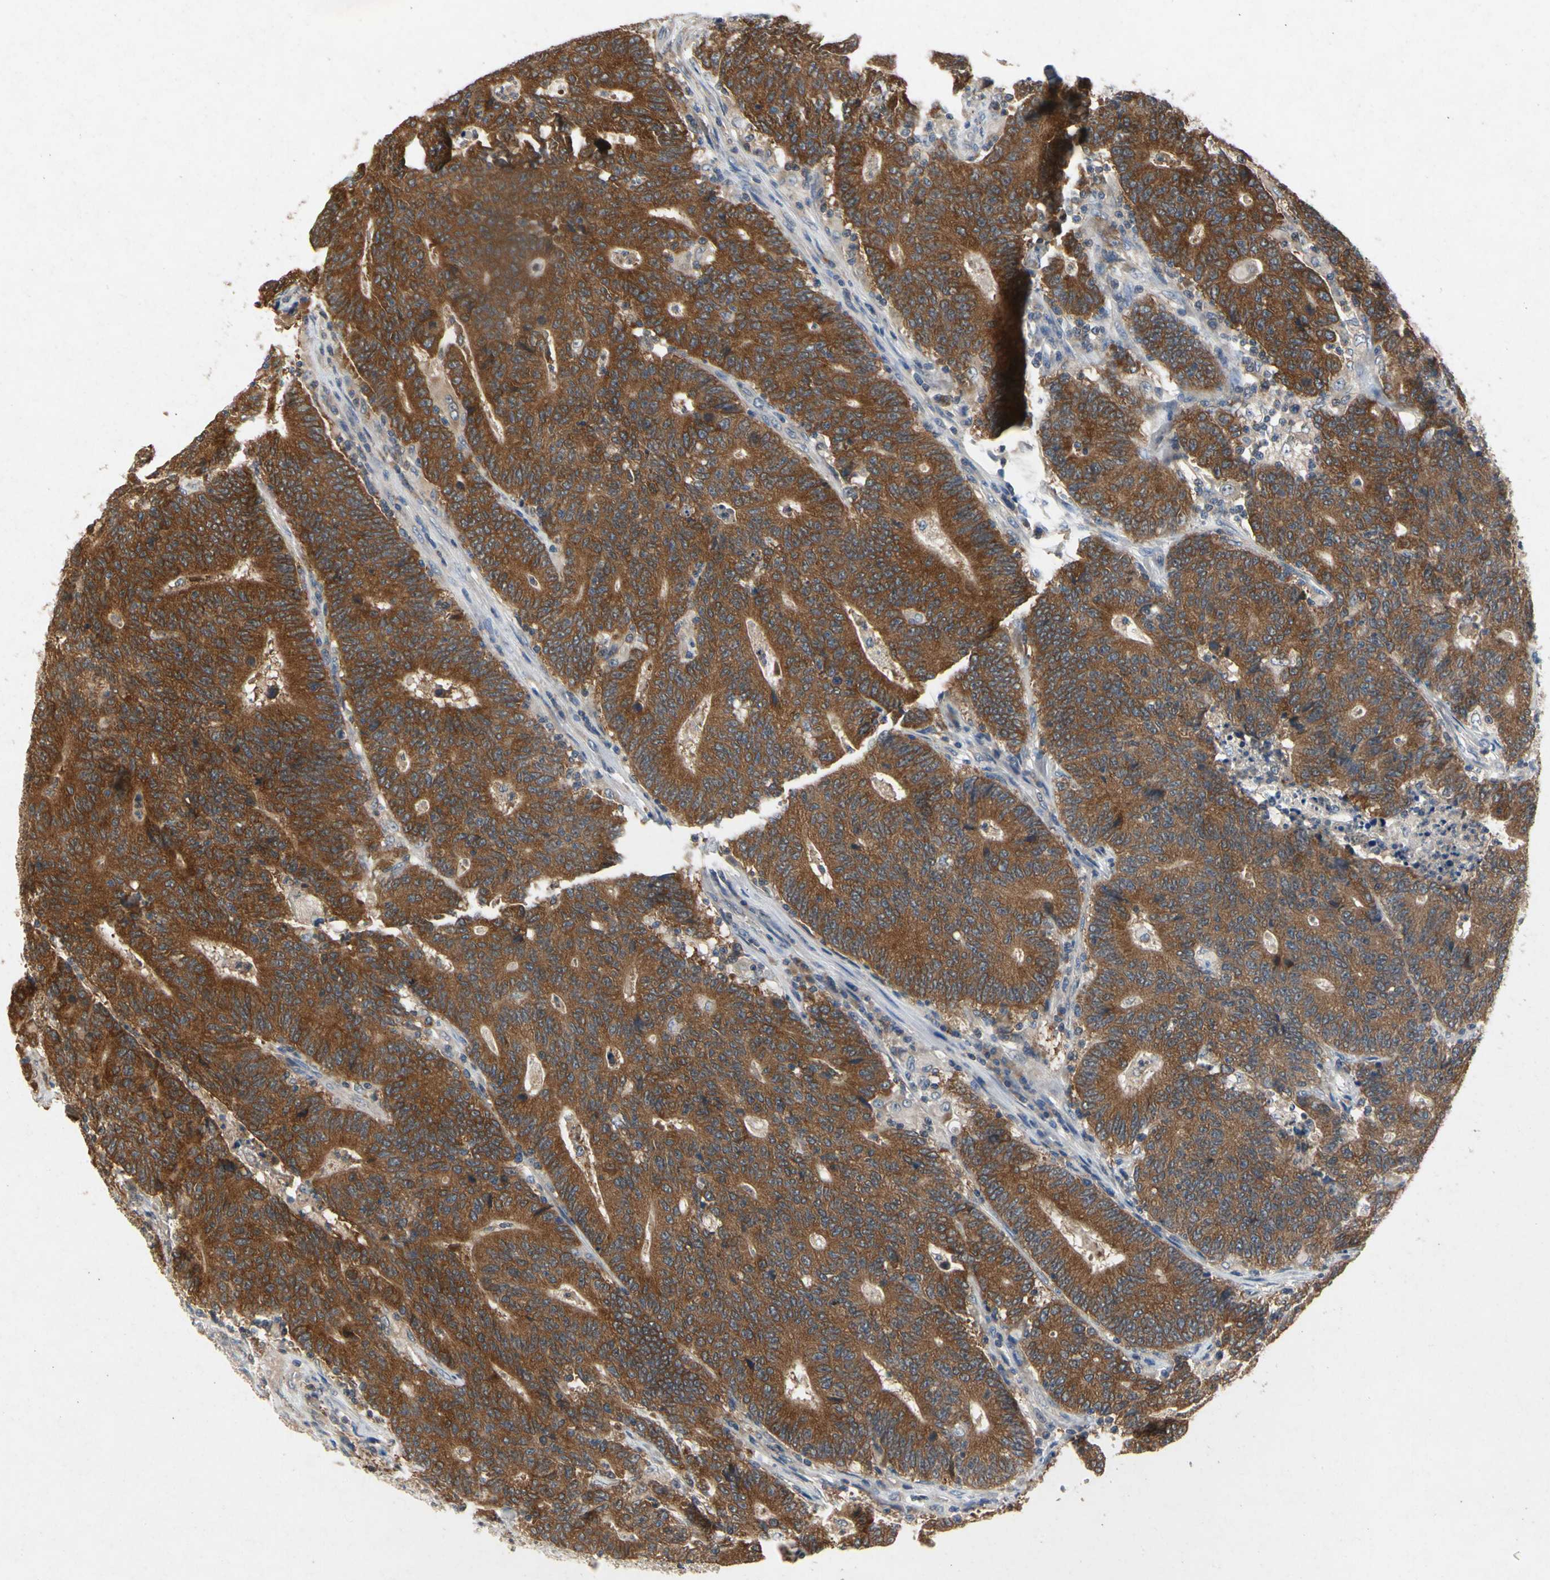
{"staining": {"intensity": "strong", "quantity": ">75%", "location": "cytoplasmic/membranous"}, "tissue": "colorectal cancer", "cell_type": "Tumor cells", "image_type": "cancer", "snomed": [{"axis": "morphology", "description": "Normal tissue, NOS"}, {"axis": "morphology", "description": "Adenocarcinoma, NOS"}, {"axis": "topography", "description": "Colon"}], "caption": "Colorectal cancer tissue displays strong cytoplasmic/membranous expression in about >75% of tumor cells", "gene": "RPS6KA1", "patient": {"sex": "female", "age": 75}}